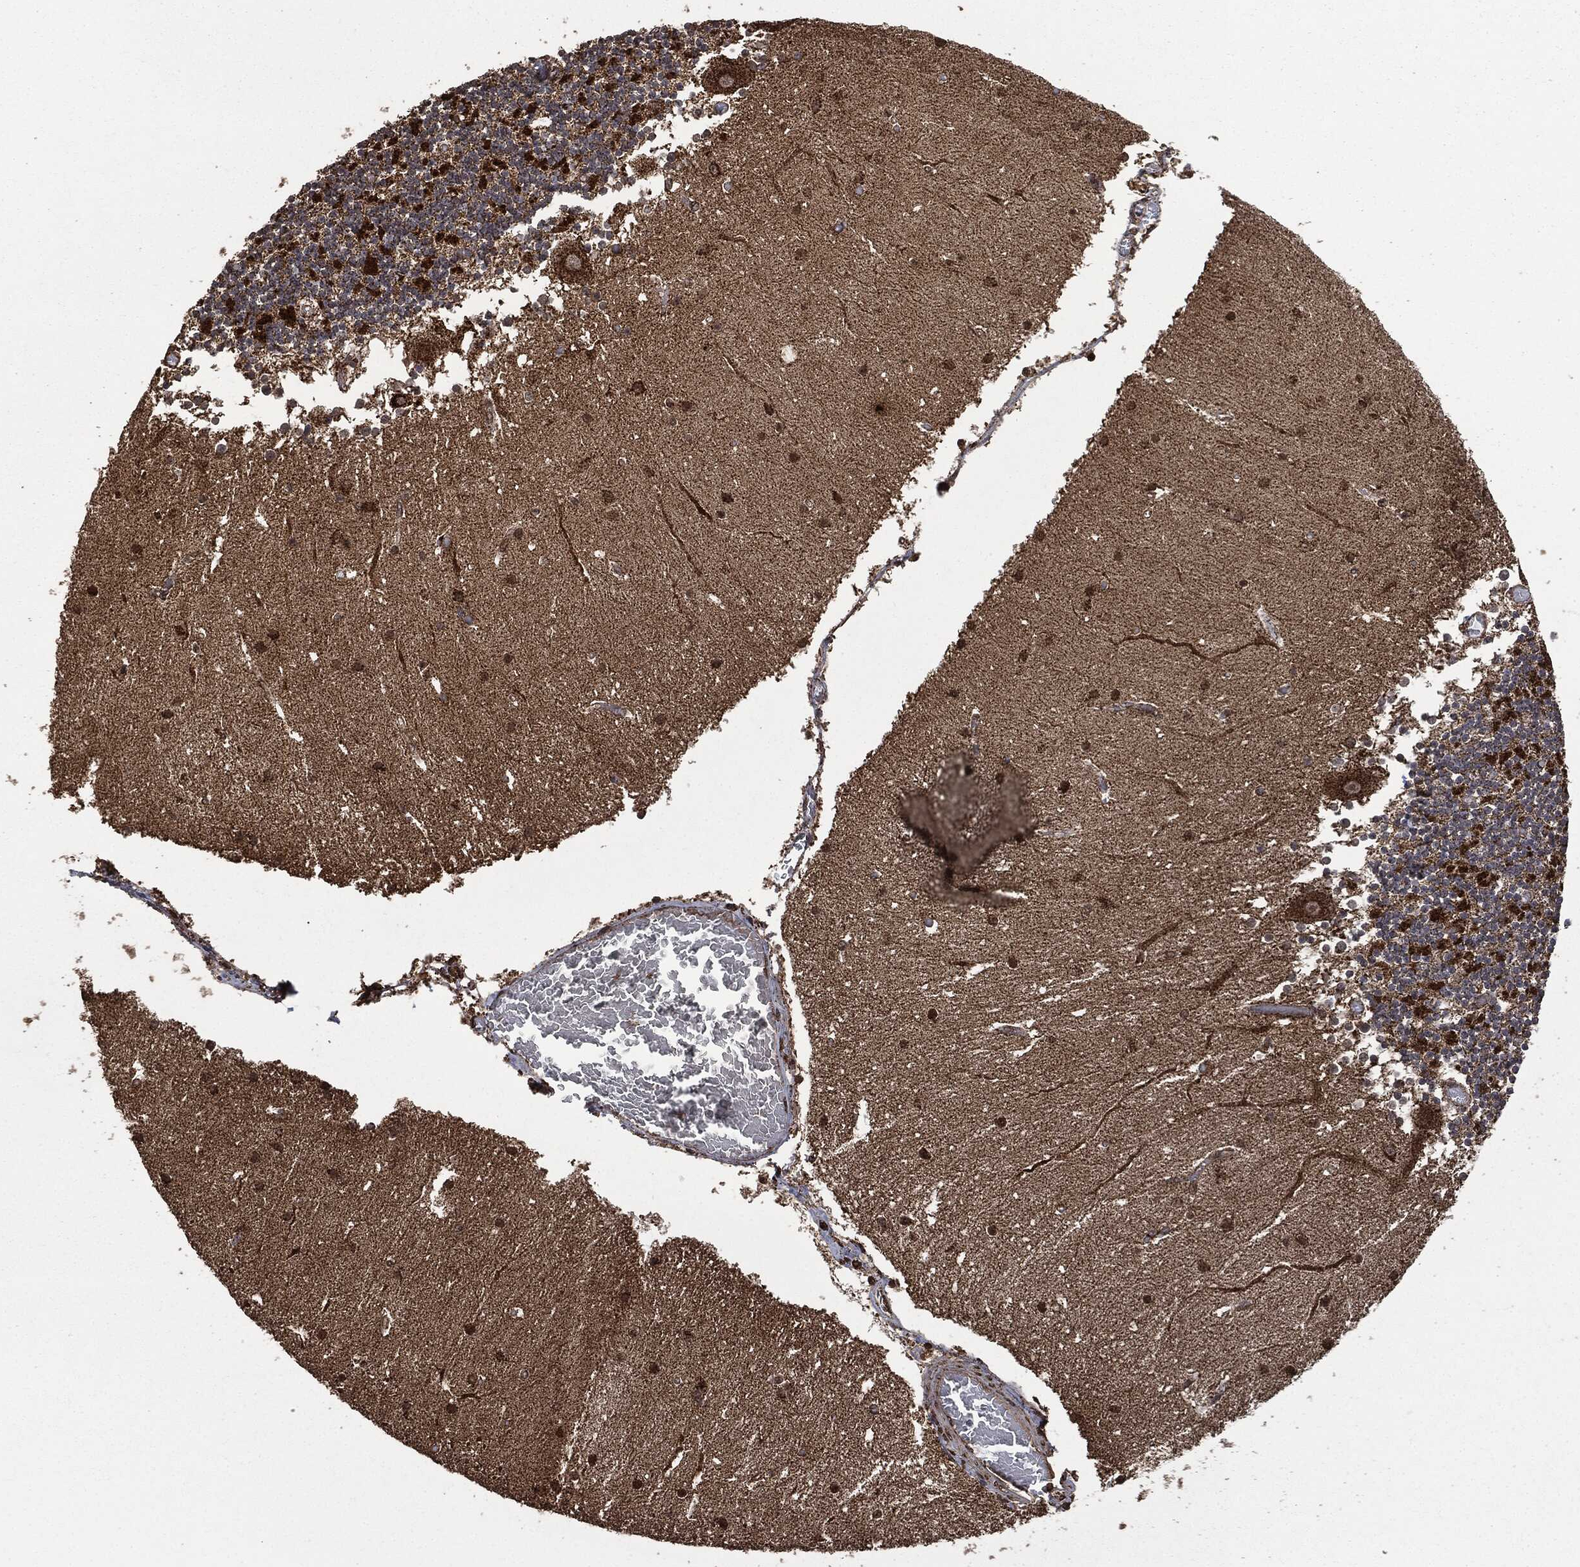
{"staining": {"intensity": "negative", "quantity": "none", "location": "none"}, "tissue": "cerebellum", "cell_type": "Cells in granular layer", "image_type": "normal", "snomed": [{"axis": "morphology", "description": "Normal tissue, NOS"}, {"axis": "topography", "description": "Cerebellum"}], "caption": "IHC of normal cerebellum demonstrates no staining in cells in granular layer. (IHC, brightfield microscopy, high magnification).", "gene": "LIG3", "patient": {"sex": "female", "age": 28}}